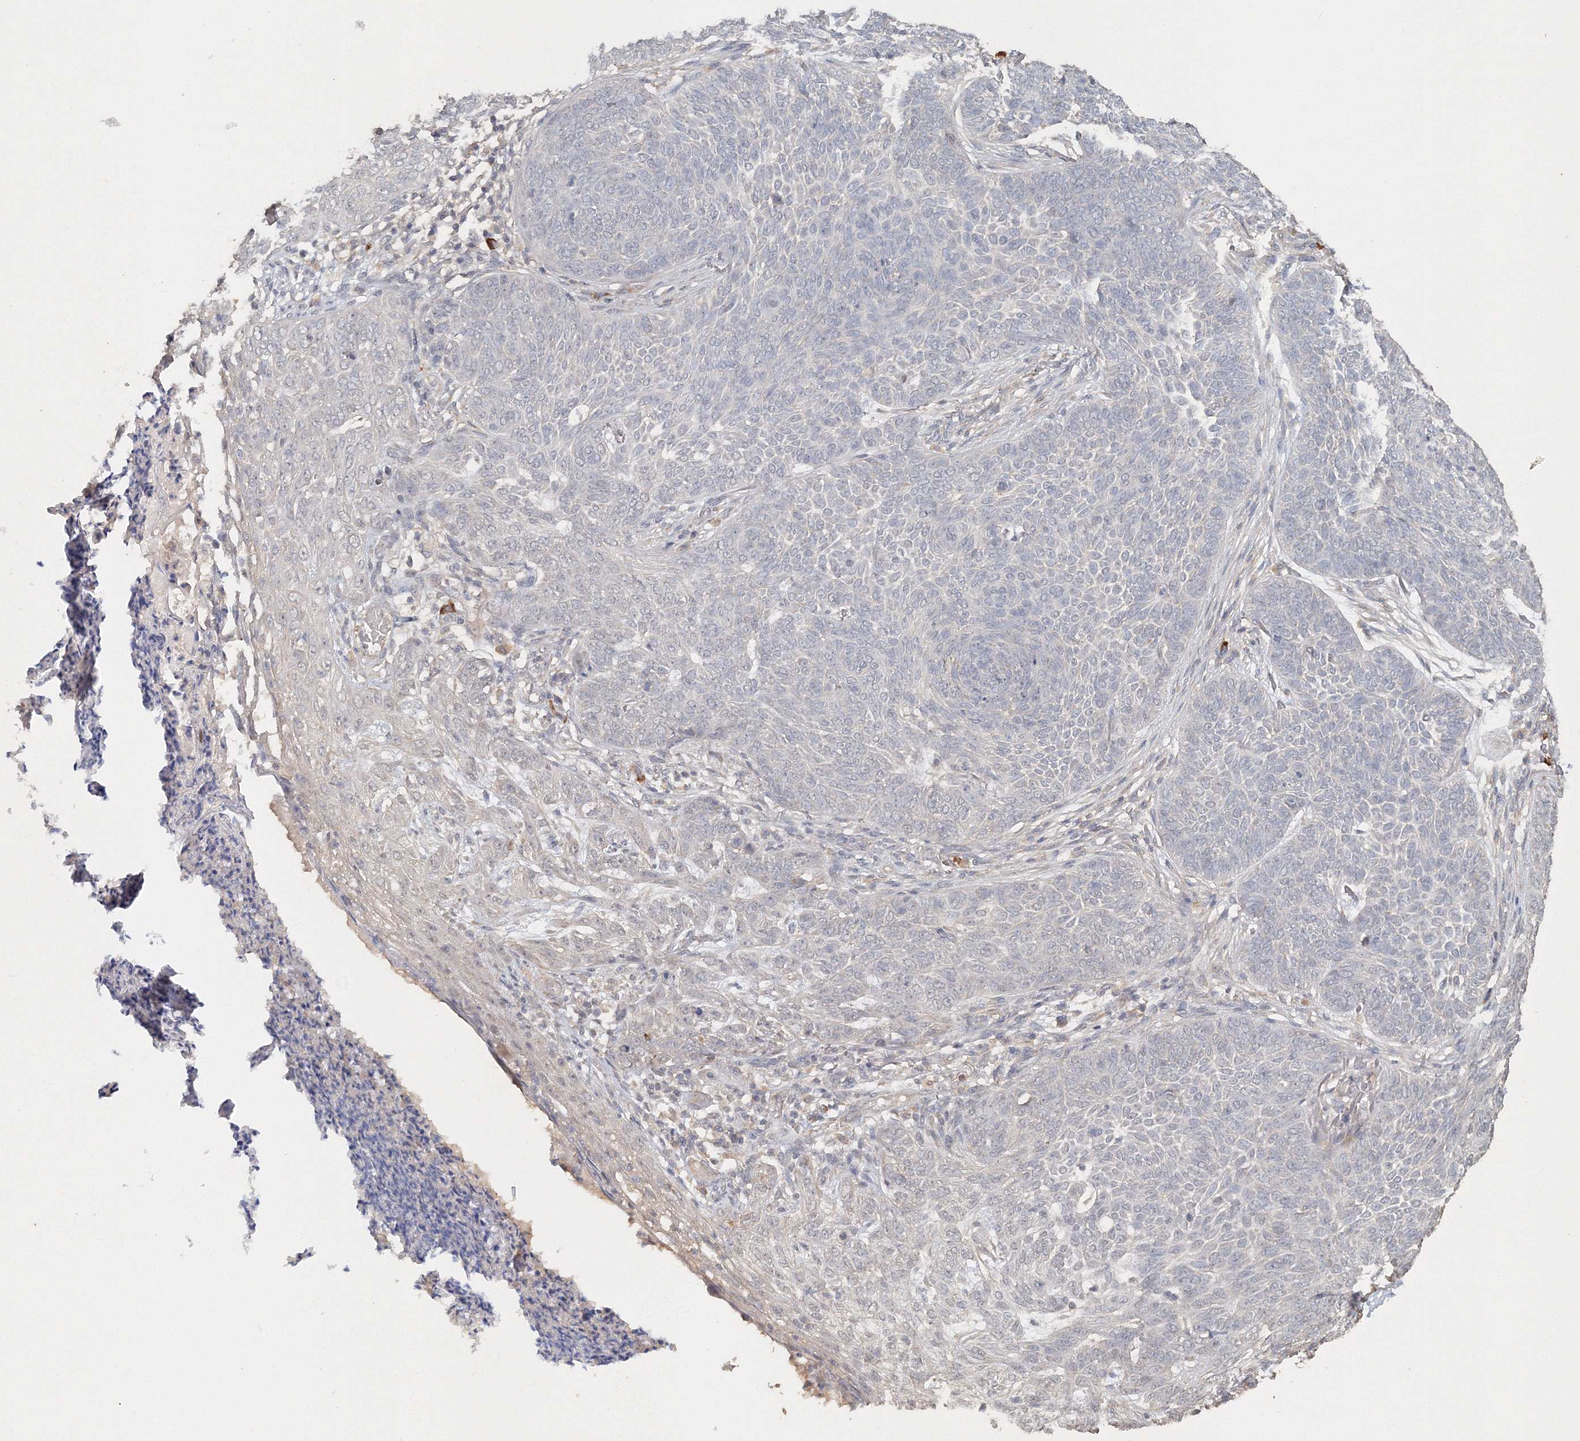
{"staining": {"intensity": "negative", "quantity": "none", "location": "none"}, "tissue": "skin cancer", "cell_type": "Tumor cells", "image_type": "cancer", "snomed": [{"axis": "morphology", "description": "Basal cell carcinoma"}, {"axis": "topography", "description": "Skin"}], "caption": "This is a micrograph of IHC staining of skin cancer, which shows no expression in tumor cells.", "gene": "NALF2", "patient": {"sex": "male", "age": 85}}